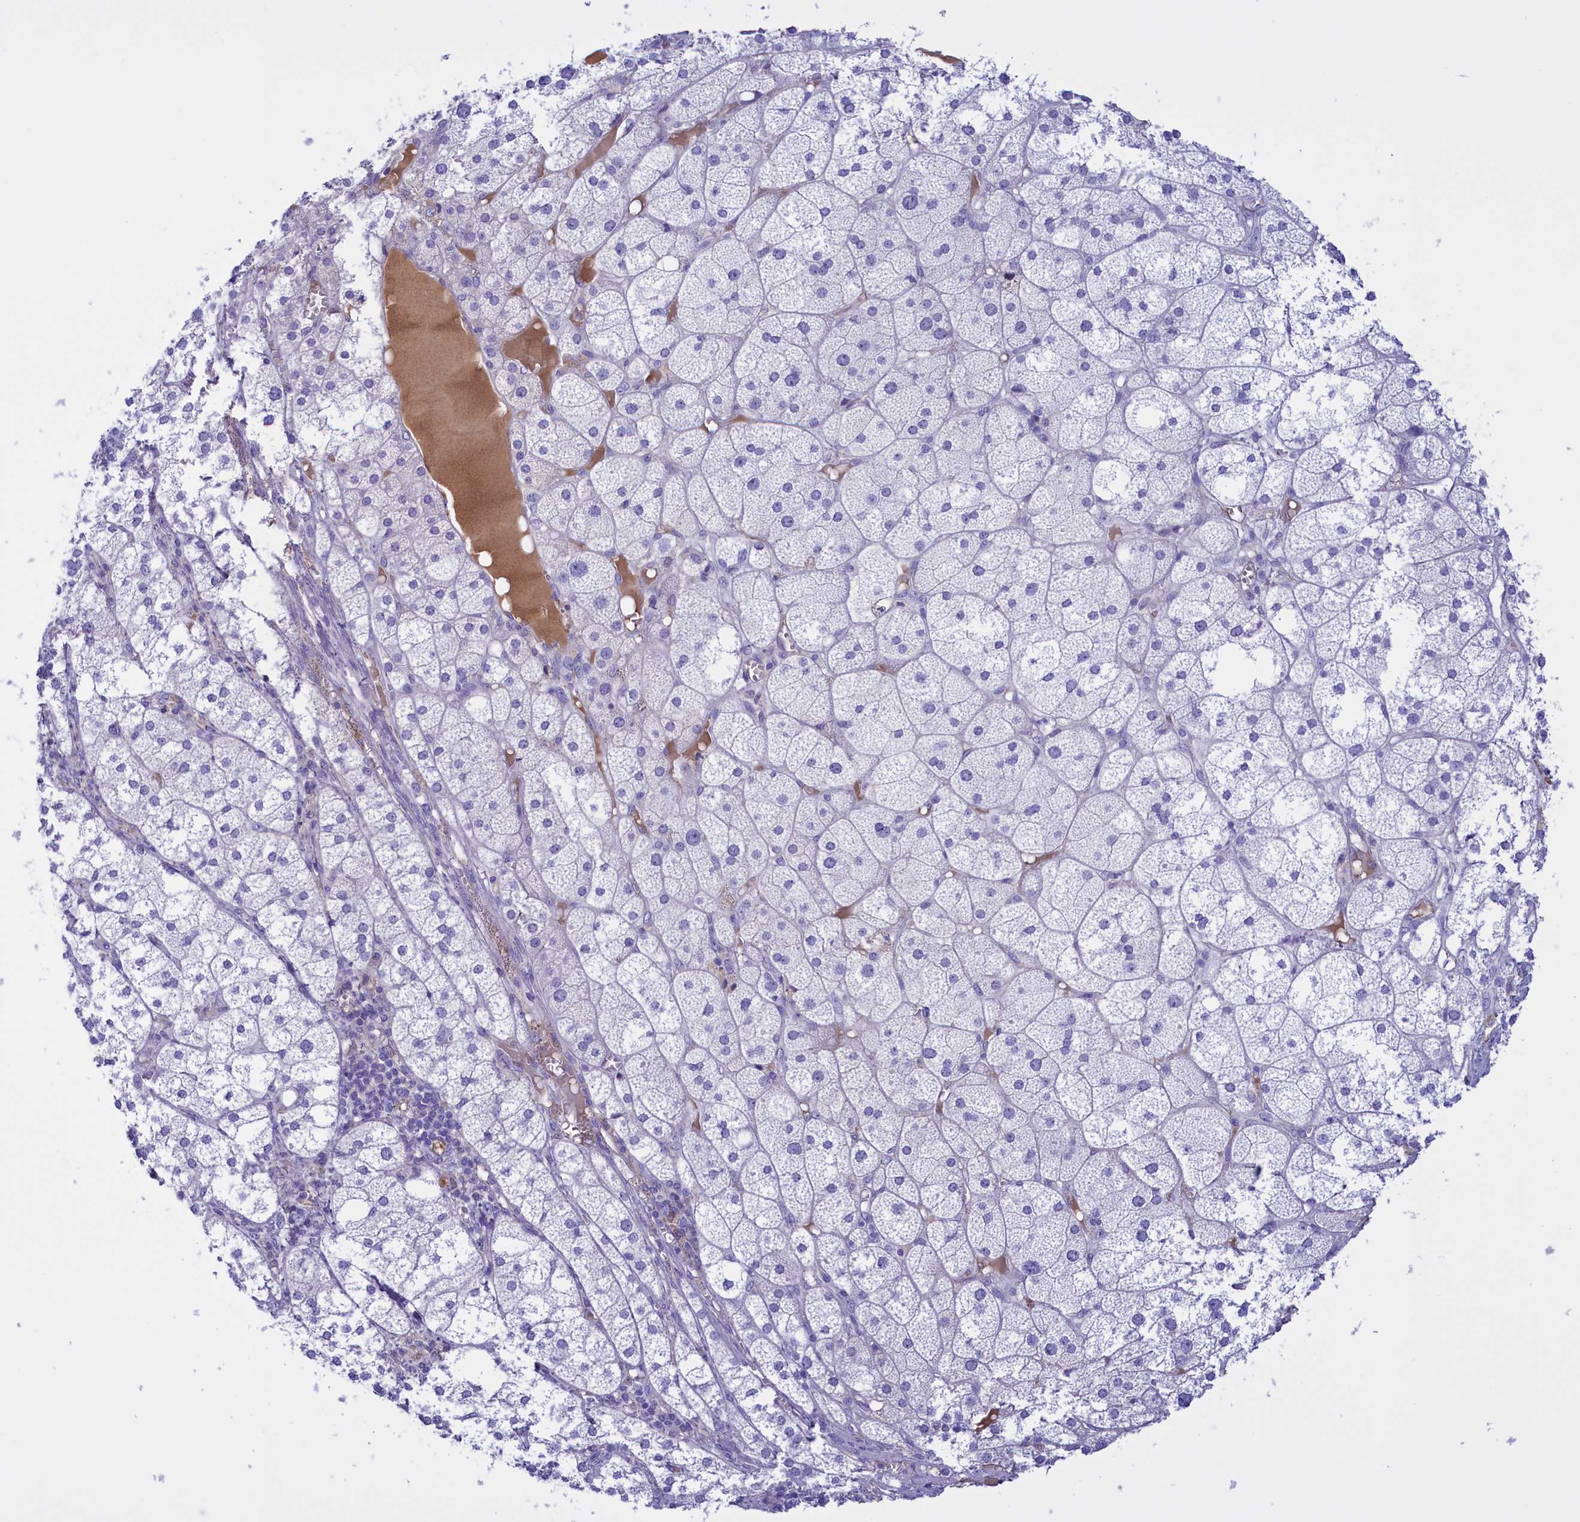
{"staining": {"intensity": "negative", "quantity": "none", "location": "none"}, "tissue": "adrenal gland", "cell_type": "Glandular cells", "image_type": "normal", "snomed": [{"axis": "morphology", "description": "Normal tissue, NOS"}, {"axis": "topography", "description": "Adrenal gland"}], "caption": "Immunohistochemistry image of normal human adrenal gland stained for a protein (brown), which exhibits no staining in glandular cells.", "gene": "PROK2", "patient": {"sex": "female", "age": 61}}